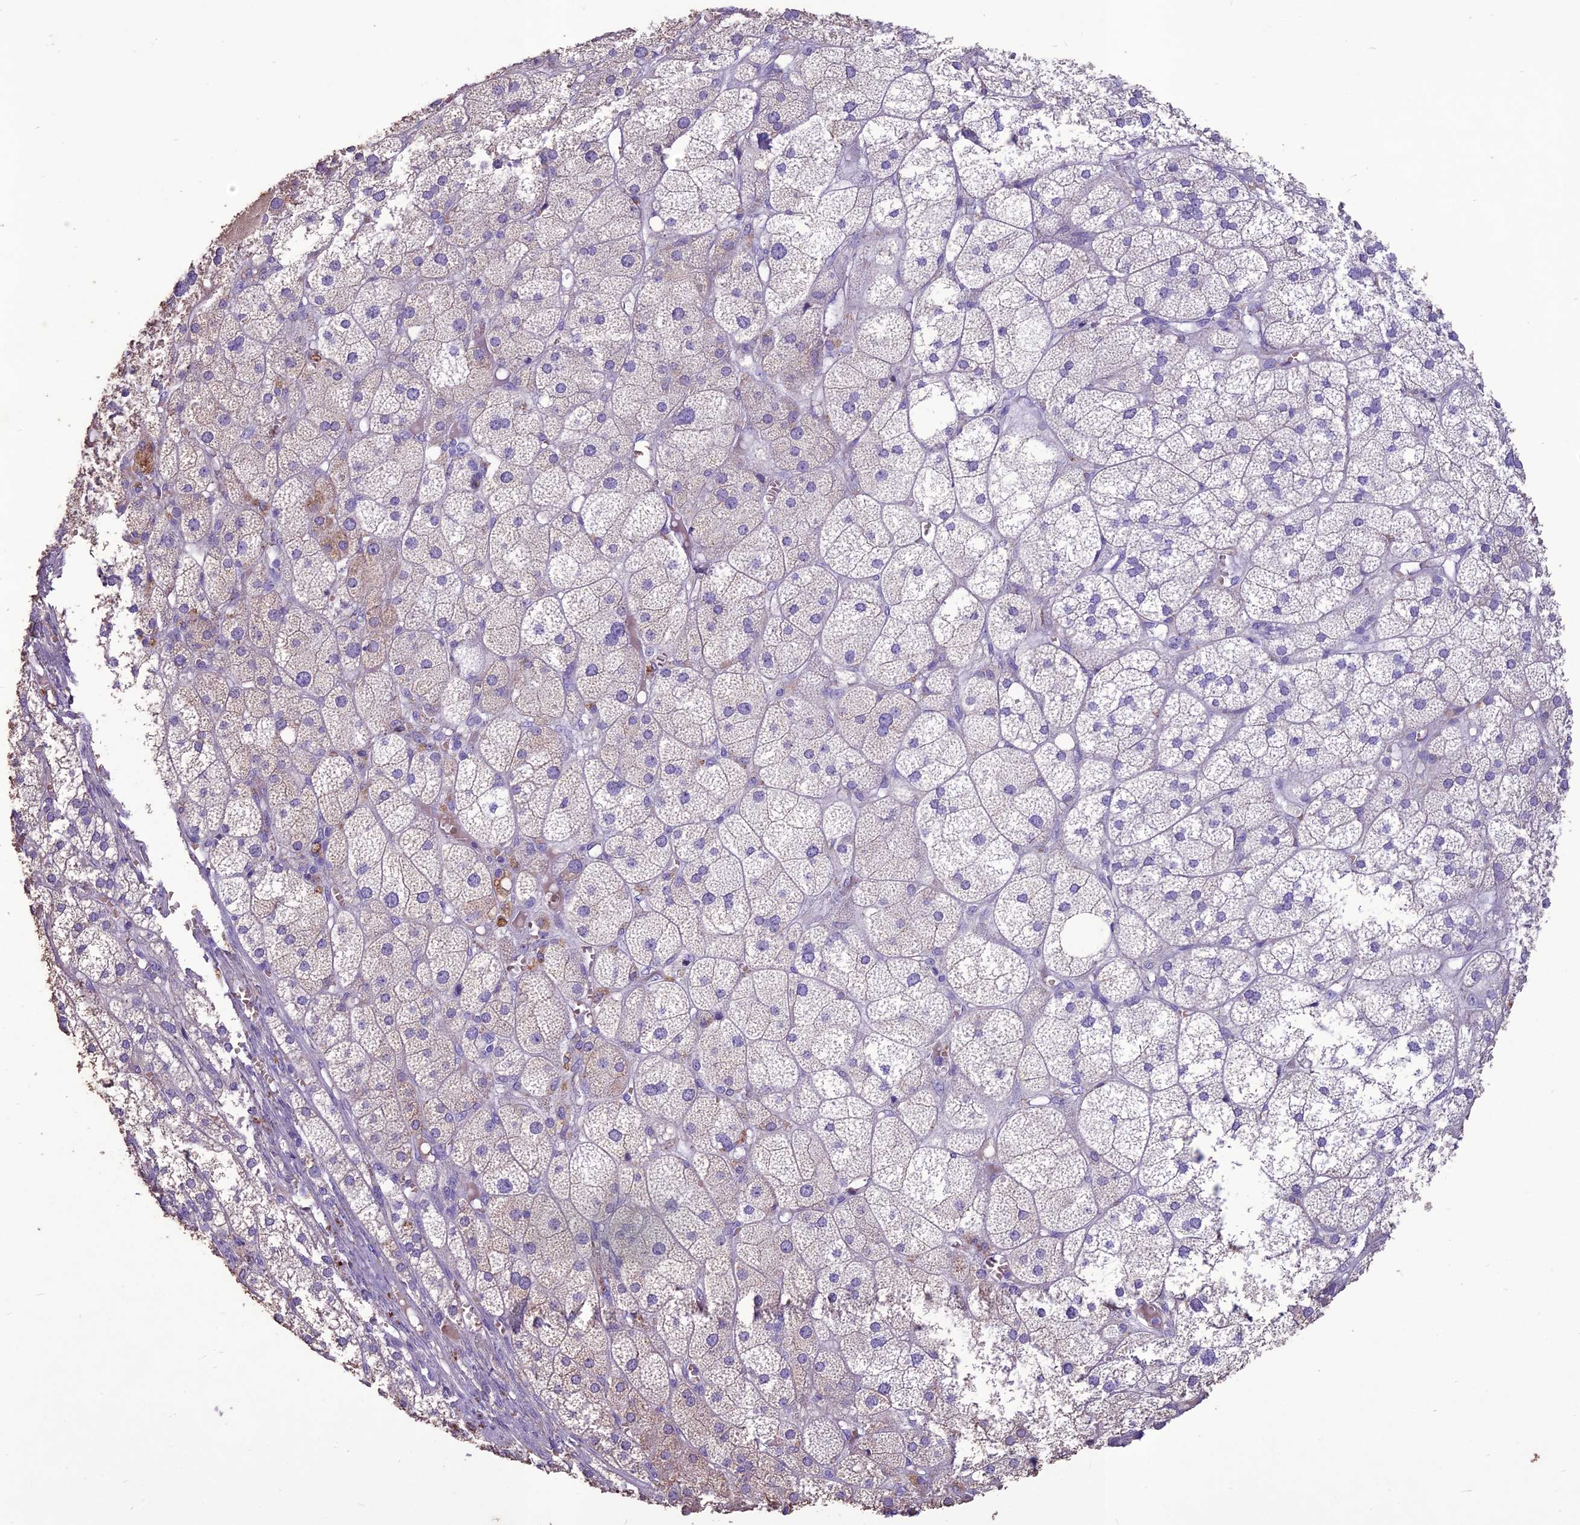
{"staining": {"intensity": "moderate", "quantity": "<25%", "location": "cytoplasmic/membranous"}, "tissue": "adrenal gland", "cell_type": "Glandular cells", "image_type": "normal", "snomed": [{"axis": "morphology", "description": "Normal tissue, NOS"}, {"axis": "topography", "description": "Adrenal gland"}], "caption": "This image exhibits benign adrenal gland stained with IHC to label a protein in brown. The cytoplasmic/membranous of glandular cells show moderate positivity for the protein. Nuclei are counter-stained blue.", "gene": "IFT172", "patient": {"sex": "female", "age": 61}}